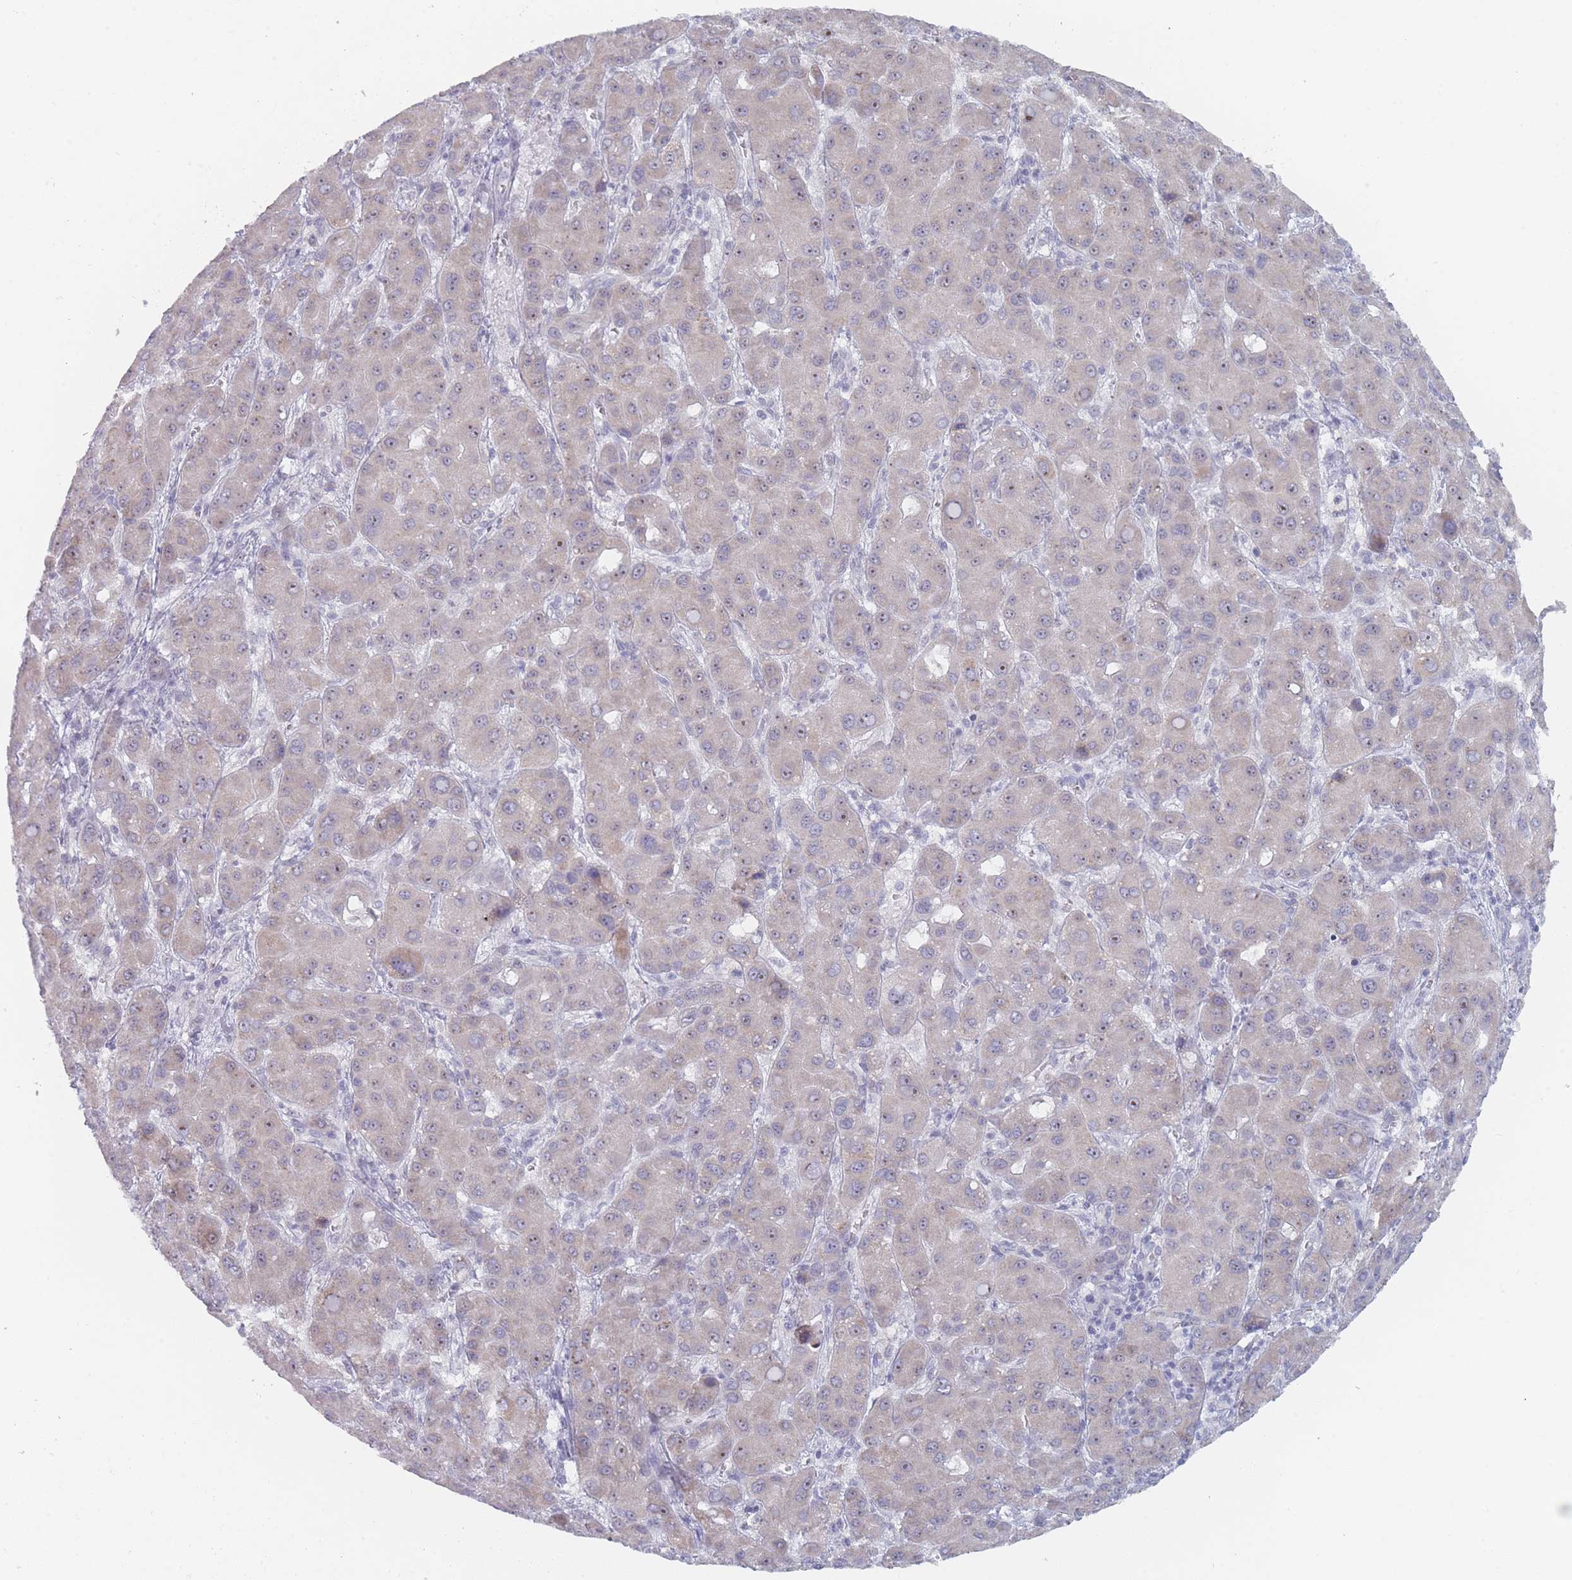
{"staining": {"intensity": "moderate", "quantity": "25%-75%", "location": "cytoplasmic/membranous,nuclear"}, "tissue": "liver cancer", "cell_type": "Tumor cells", "image_type": "cancer", "snomed": [{"axis": "morphology", "description": "Carcinoma, Hepatocellular, NOS"}, {"axis": "topography", "description": "Liver"}], "caption": "A micrograph of liver hepatocellular carcinoma stained for a protein reveals moderate cytoplasmic/membranous and nuclear brown staining in tumor cells.", "gene": "RNF8", "patient": {"sex": "male", "age": 55}}